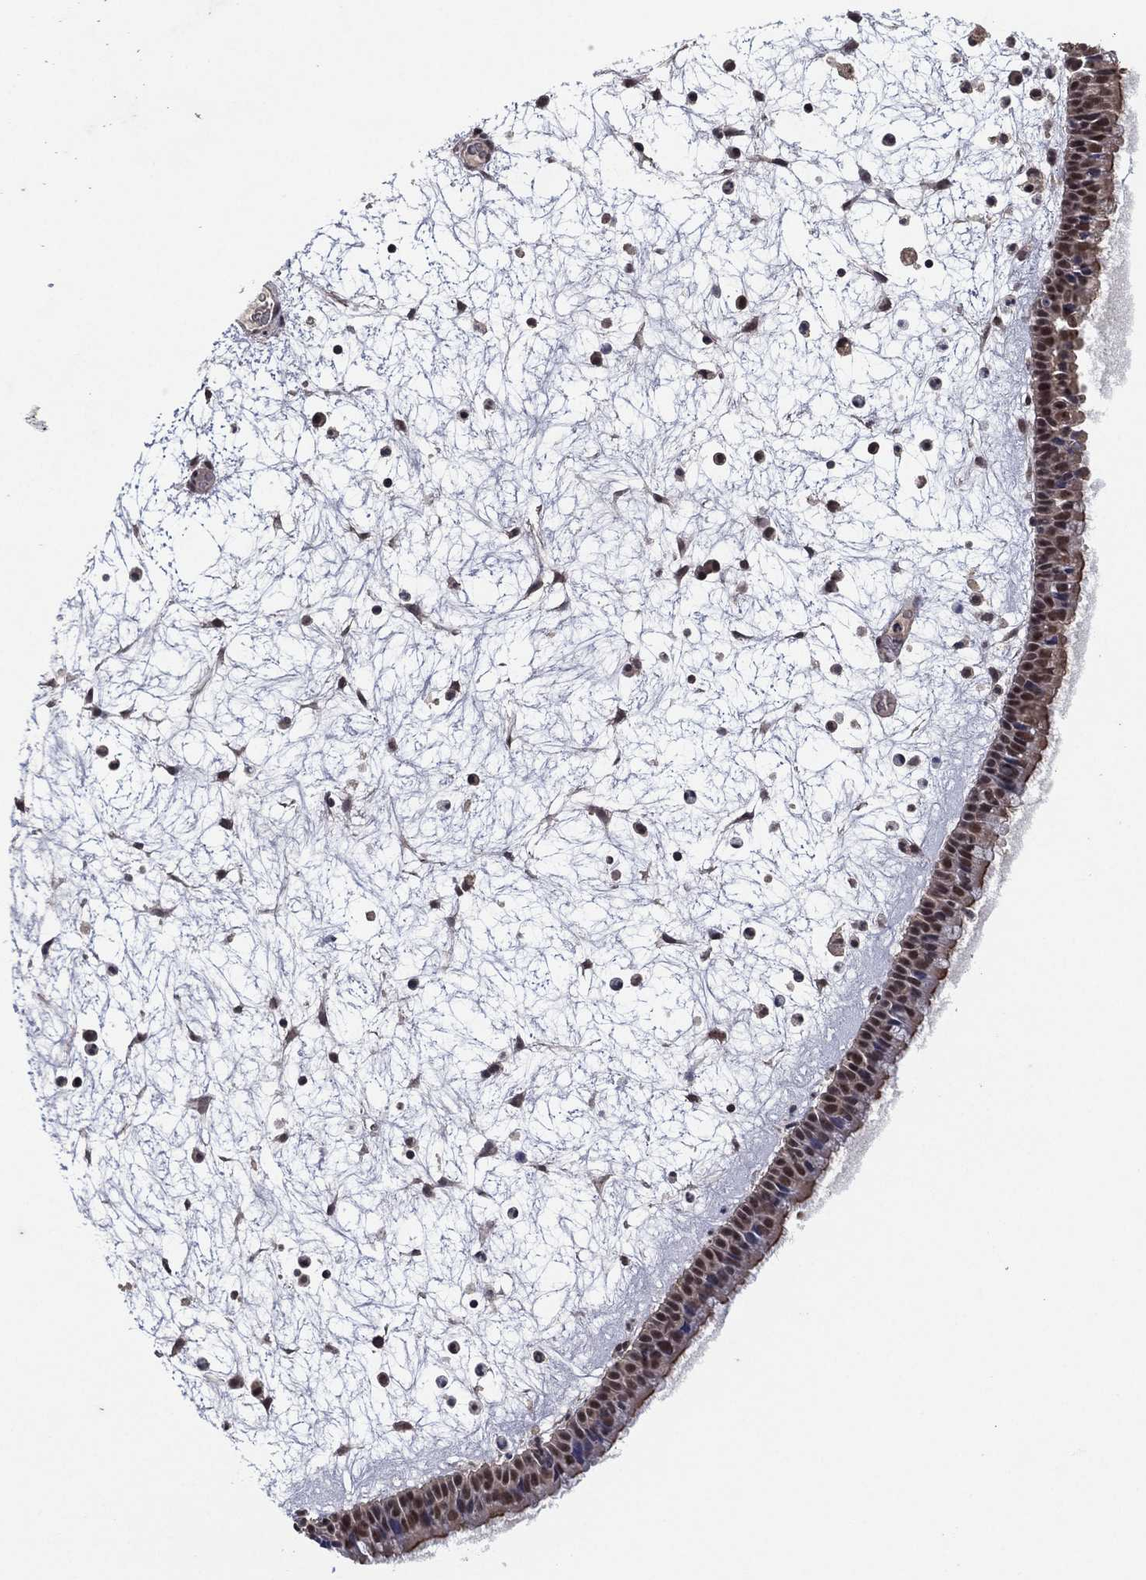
{"staining": {"intensity": "moderate", "quantity": "25%-75%", "location": "cytoplasmic/membranous"}, "tissue": "nasopharynx", "cell_type": "Respiratory epithelial cells", "image_type": "normal", "snomed": [{"axis": "morphology", "description": "Normal tissue, NOS"}, {"axis": "topography", "description": "Nasopharynx"}], "caption": "Moderate cytoplasmic/membranous staining is appreciated in approximately 25%-75% of respiratory epithelial cells in normal nasopharynx. (DAB = brown stain, brightfield microscopy at high magnification).", "gene": "NELFCD", "patient": {"sex": "male", "age": 58}}